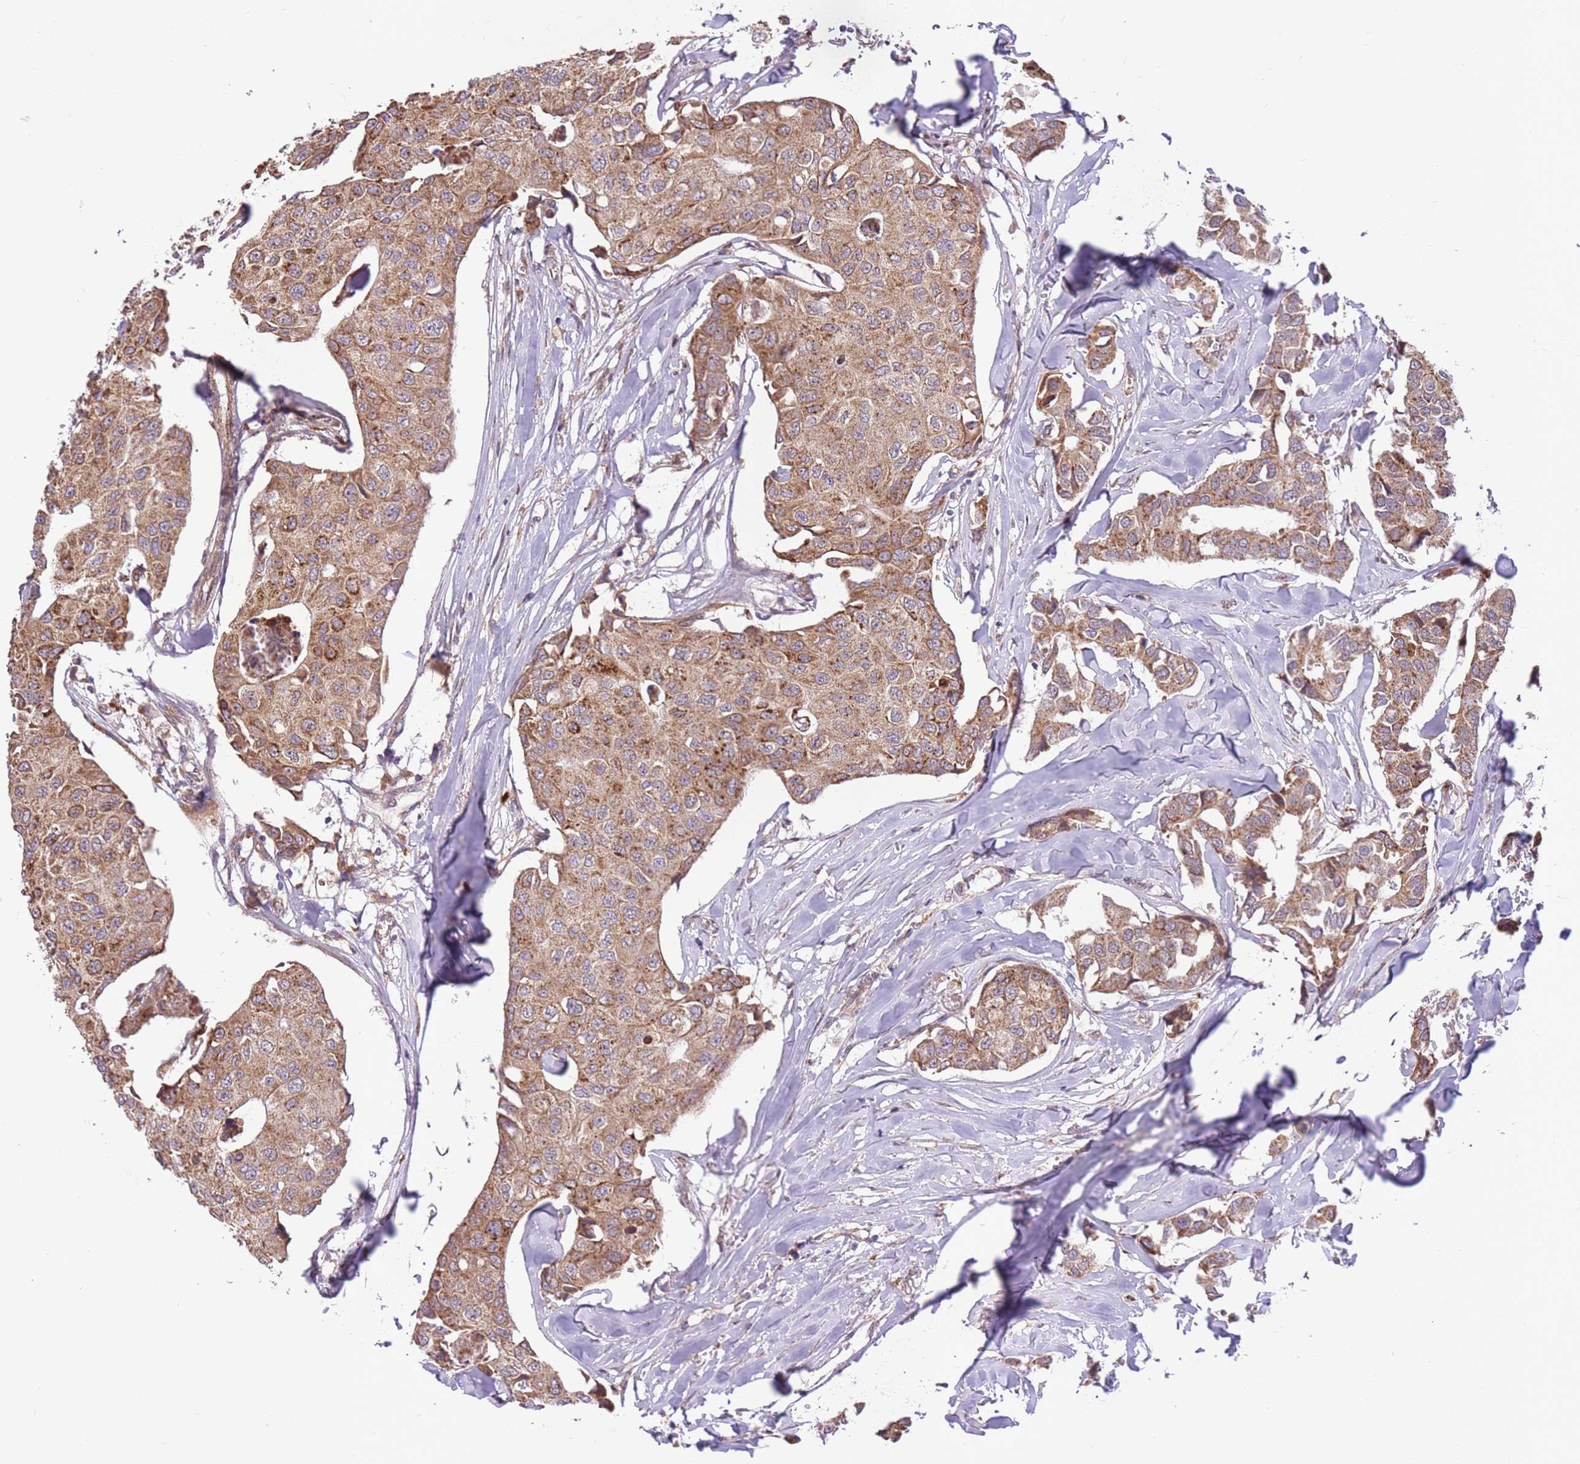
{"staining": {"intensity": "moderate", "quantity": ">75%", "location": "cytoplasmic/membranous"}, "tissue": "breast cancer", "cell_type": "Tumor cells", "image_type": "cancer", "snomed": [{"axis": "morphology", "description": "Duct carcinoma"}, {"axis": "topography", "description": "Breast"}], "caption": "Immunohistochemical staining of human invasive ductal carcinoma (breast) displays medium levels of moderate cytoplasmic/membranous protein positivity in approximately >75% of tumor cells.", "gene": "POLR3F", "patient": {"sex": "female", "age": 80}}